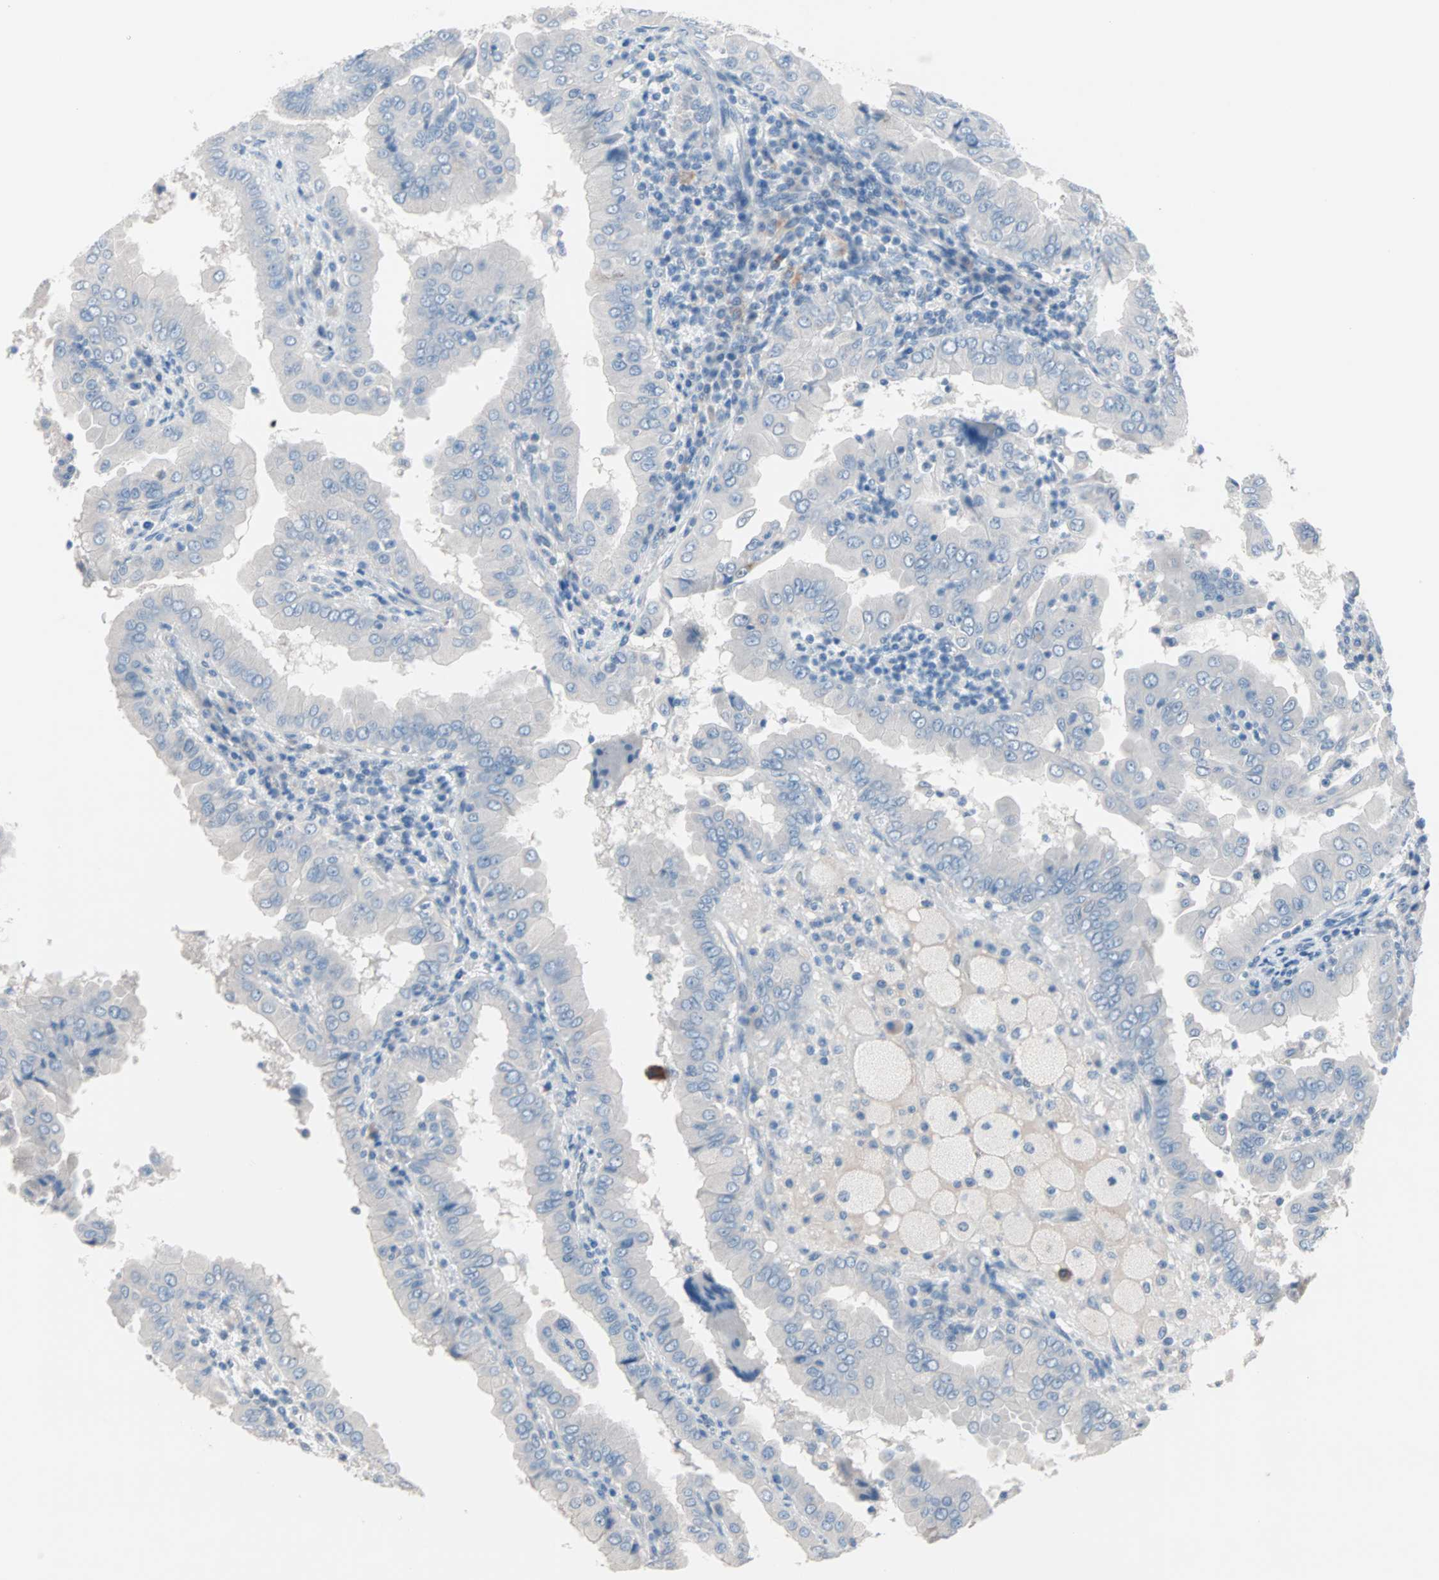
{"staining": {"intensity": "negative", "quantity": "none", "location": "none"}, "tissue": "thyroid cancer", "cell_type": "Tumor cells", "image_type": "cancer", "snomed": [{"axis": "morphology", "description": "Papillary adenocarcinoma, NOS"}, {"axis": "topography", "description": "Thyroid gland"}], "caption": "Tumor cells are negative for protein expression in human thyroid cancer. Brightfield microscopy of immunohistochemistry (IHC) stained with DAB (brown) and hematoxylin (blue), captured at high magnification.", "gene": "ULBP1", "patient": {"sex": "male", "age": 33}}